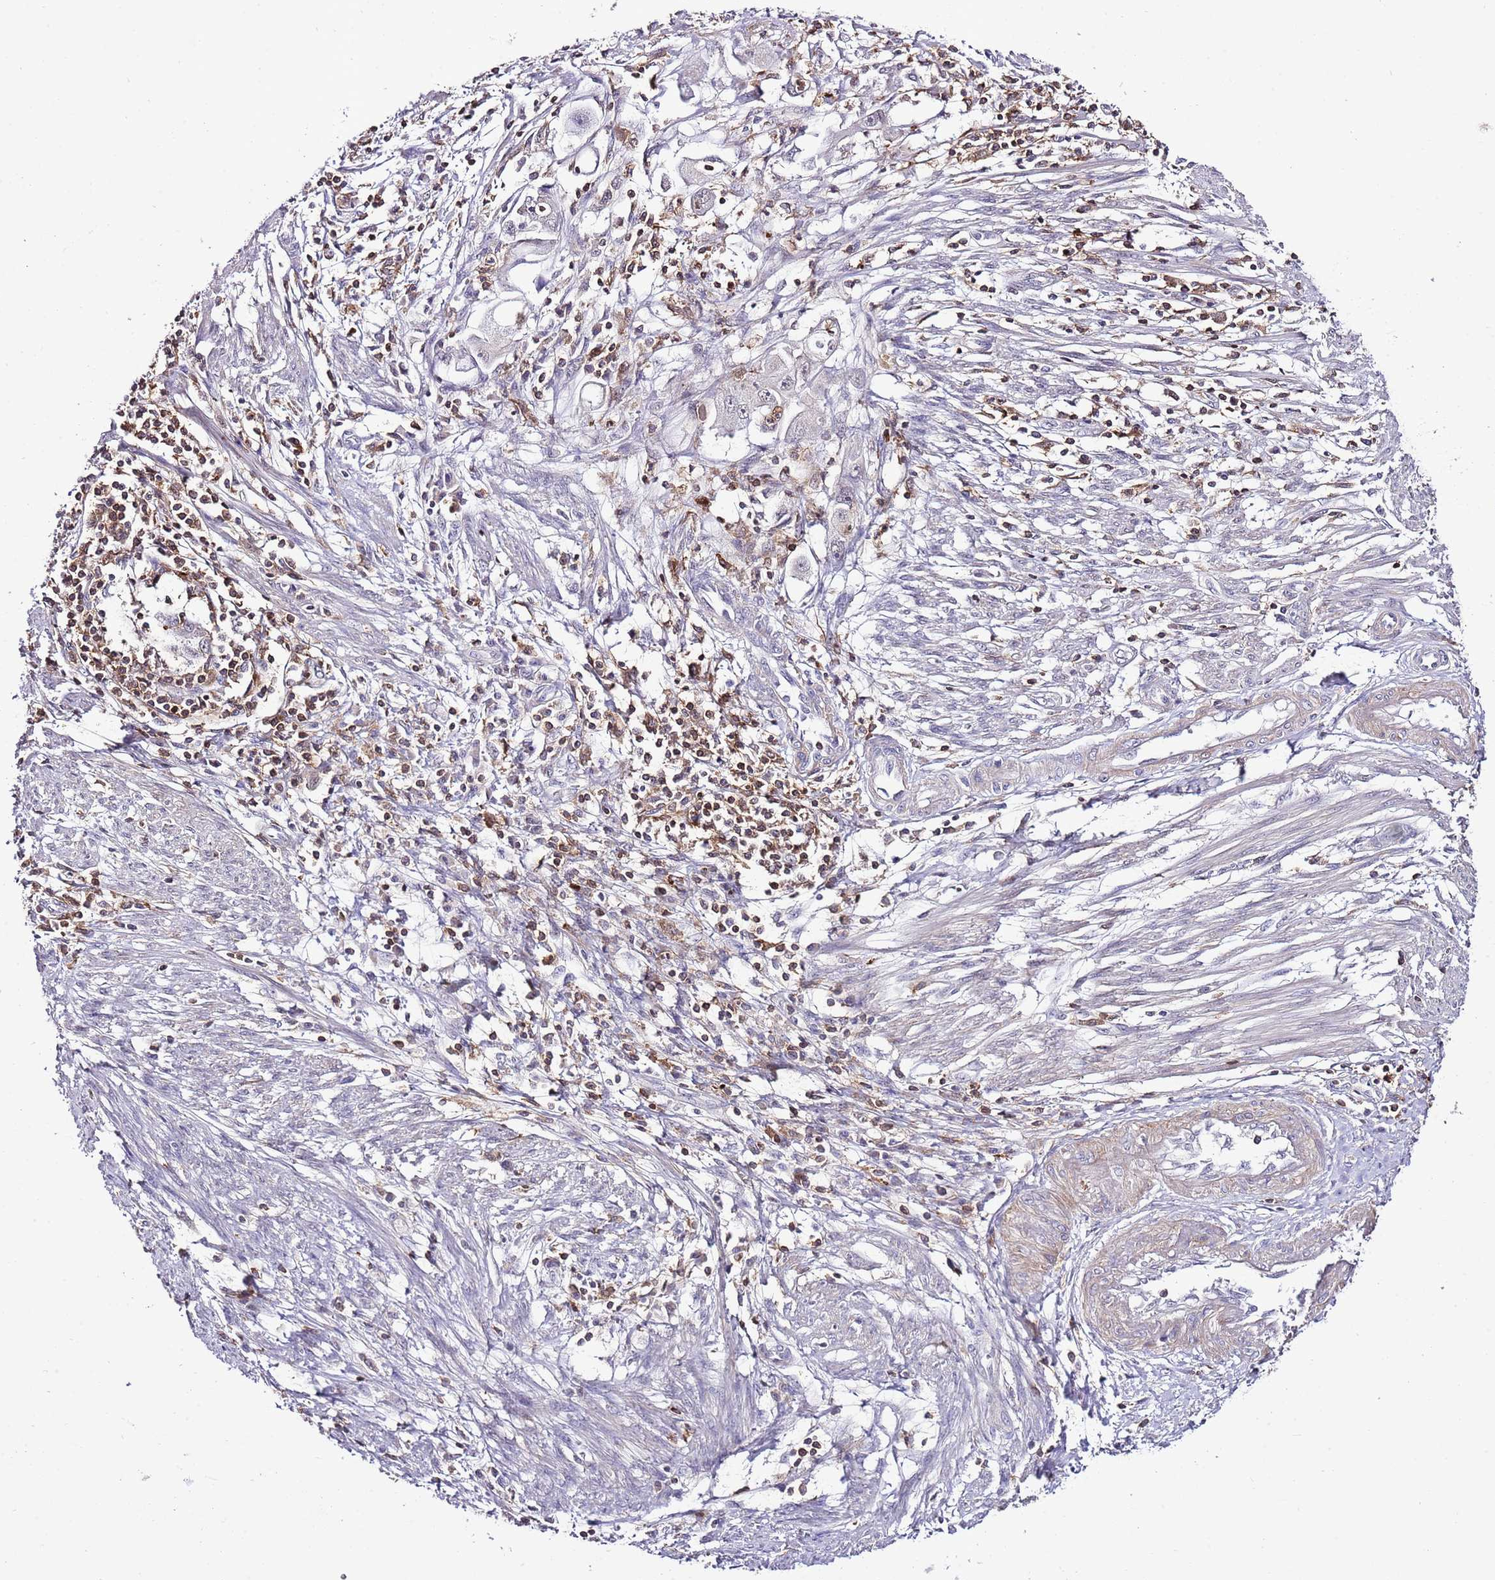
{"staining": {"intensity": "negative", "quantity": "none", "location": "none"}, "tissue": "endometrial cancer", "cell_type": "Tumor cells", "image_type": "cancer", "snomed": [{"axis": "morphology", "description": "Adenocarcinoma, NOS"}, {"axis": "topography", "description": "Endometrium"}], "caption": "This is an immunohistochemistry histopathology image of human endometrial cancer. There is no expression in tumor cells.", "gene": "EFHD1", "patient": {"sex": "female", "age": 56}}